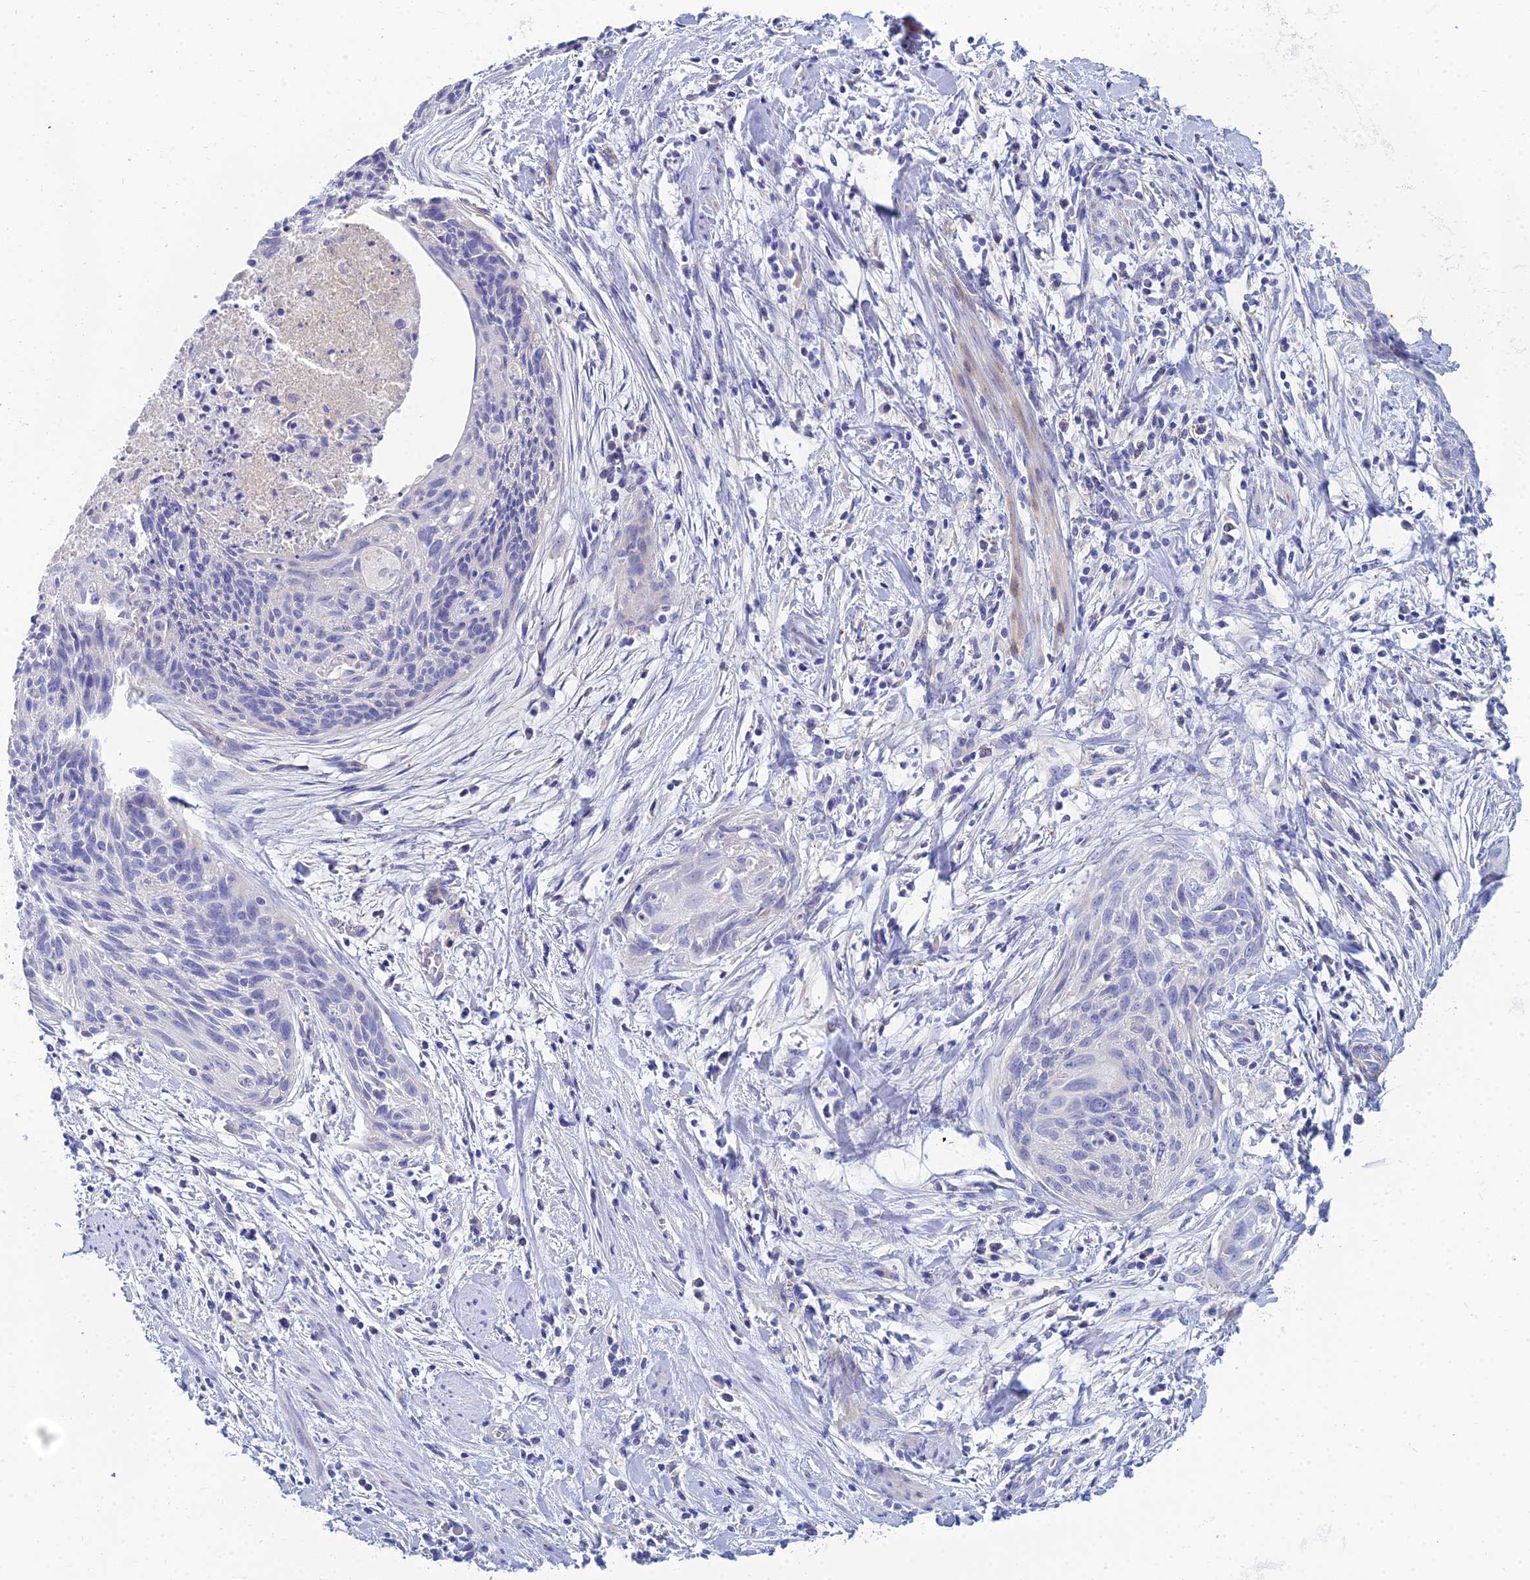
{"staining": {"intensity": "negative", "quantity": "none", "location": "none"}, "tissue": "cervical cancer", "cell_type": "Tumor cells", "image_type": "cancer", "snomed": [{"axis": "morphology", "description": "Squamous cell carcinoma, NOS"}, {"axis": "topography", "description": "Cervix"}], "caption": "The immunohistochemistry (IHC) micrograph has no significant positivity in tumor cells of squamous cell carcinoma (cervical) tissue.", "gene": "ZNF552", "patient": {"sex": "female", "age": 55}}